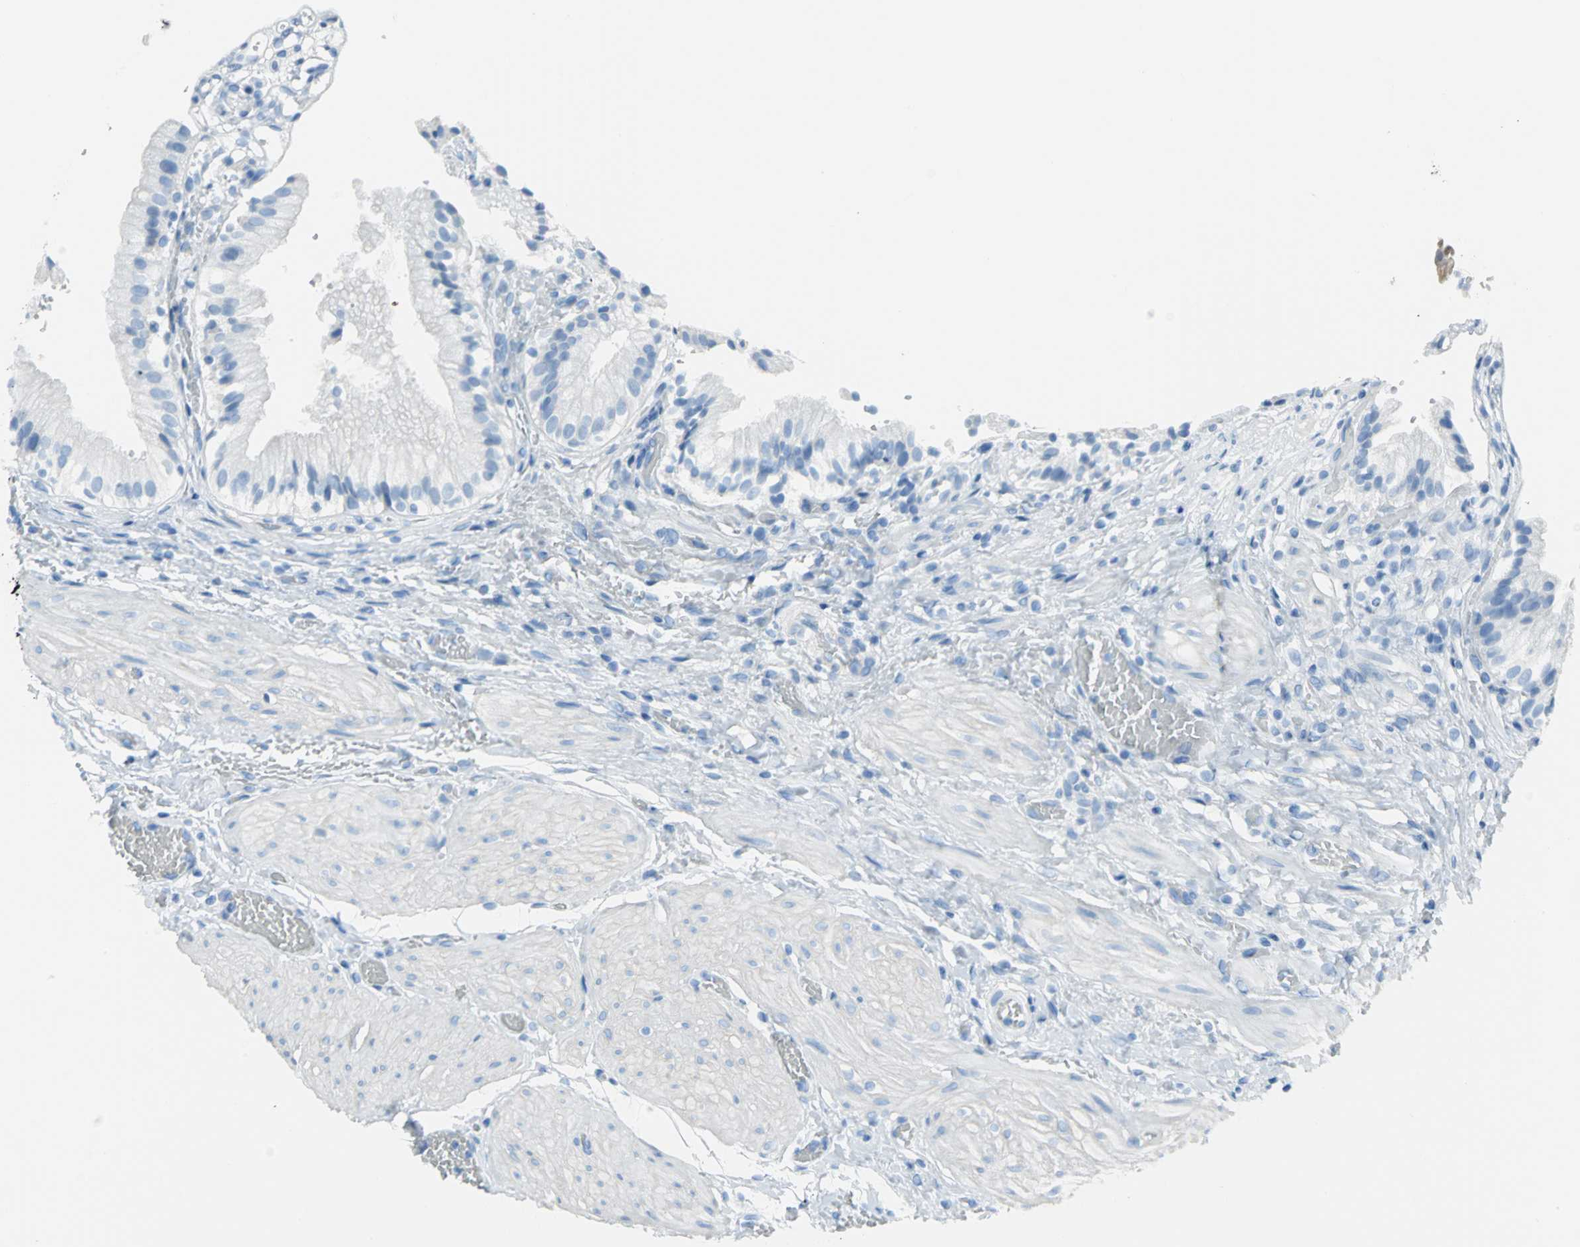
{"staining": {"intensity": "negative", "quantity": "none", "location": "none"}, "tissue": "gallbladder", "cell_type": "Glandular cells", "image_type": "normal", "snomed": [{"axis": "morphology", "description": "Normal tissue, NOS"}, {"axis": "topography", "description": "Gallbladder"}], "caption": "The micrograph shows no staining of glandular cells in unremarkable gallbladder.", "gene": "MCM3", "patient": {"sex": "male", "age": 65}}